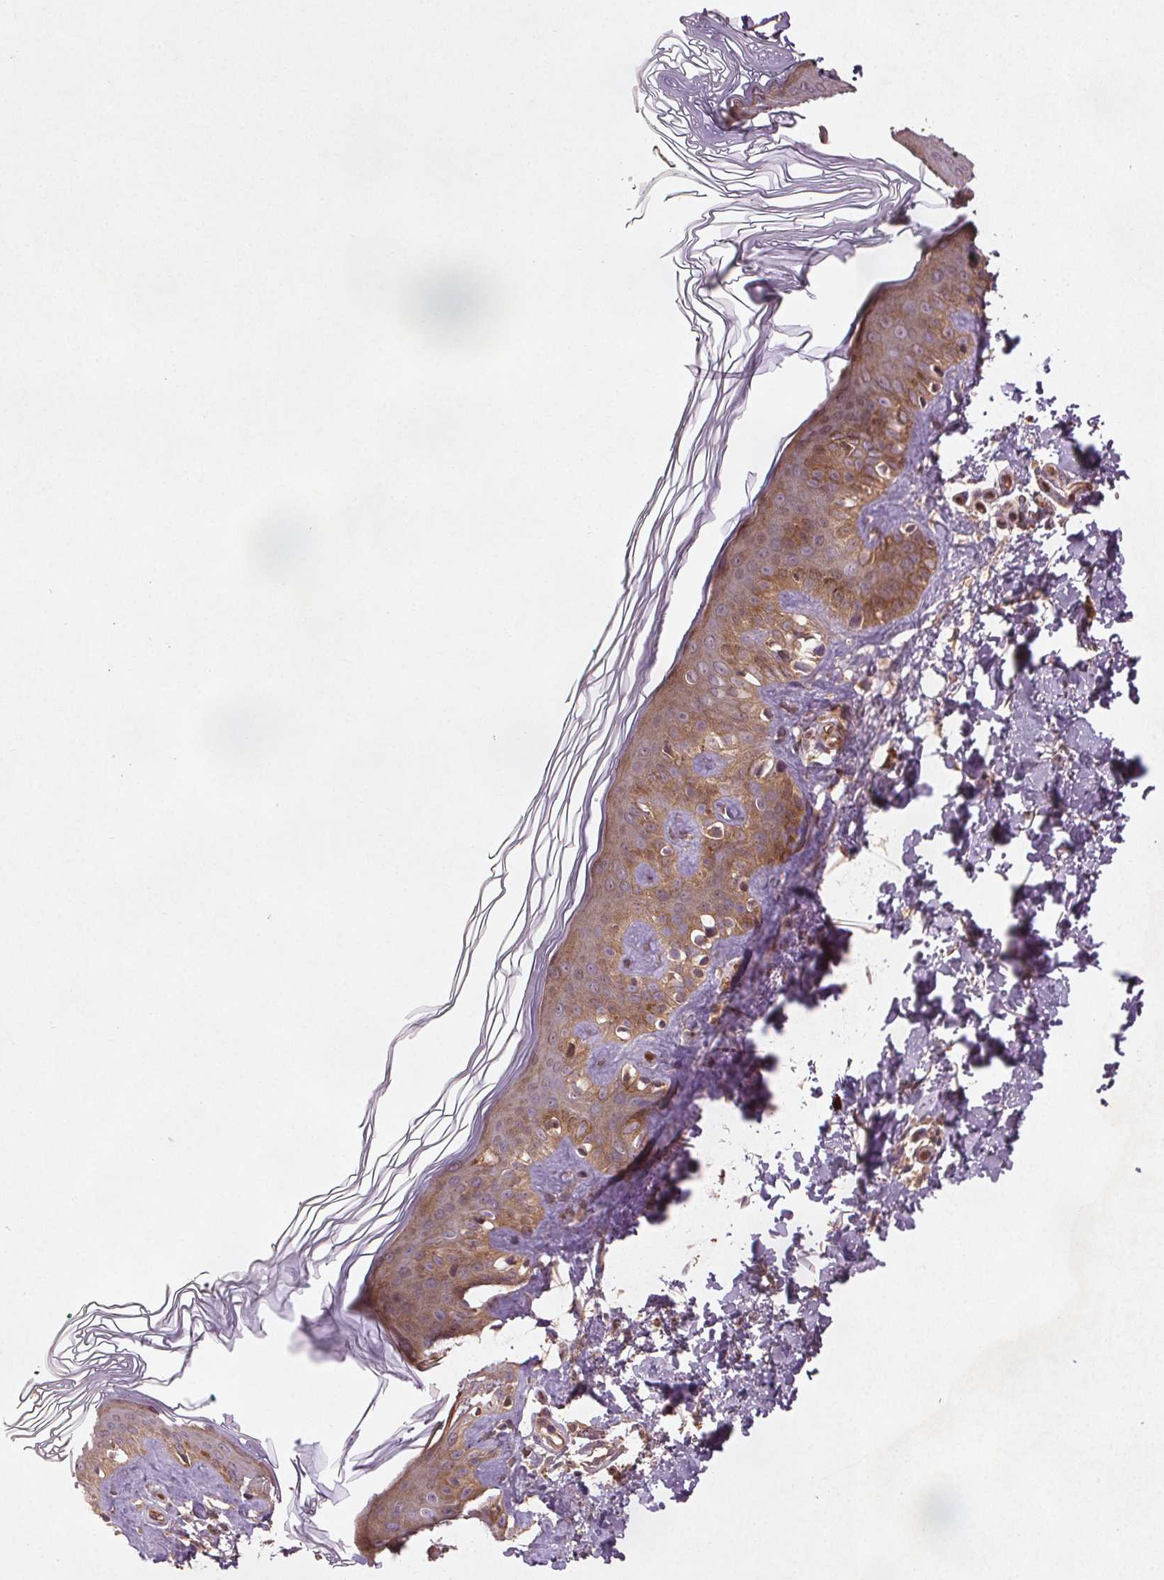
{"staining": {"intensity": "moderate", "quantity": "<25%", "location": "cytoplasmic/membranous"}, "tissue": "skin", "cell_type": "Fibroblasts", "image_type": "normal", "snomed": [{"axis": "morphology", "description": "Normal tissue, NOS"}, {"axis": "topography", "description": "Skin"}, {"axis": "topography", "description": "Peripheral nerve tissue"}], "caption": "Brown immunohistochemical staining in benign human skin exhibits moderate cytoplasmic/membranous expression in about <25% of fibroblasts.", "gene": "SEC14L2", "patient": {"sex": "female", "age": 45}}